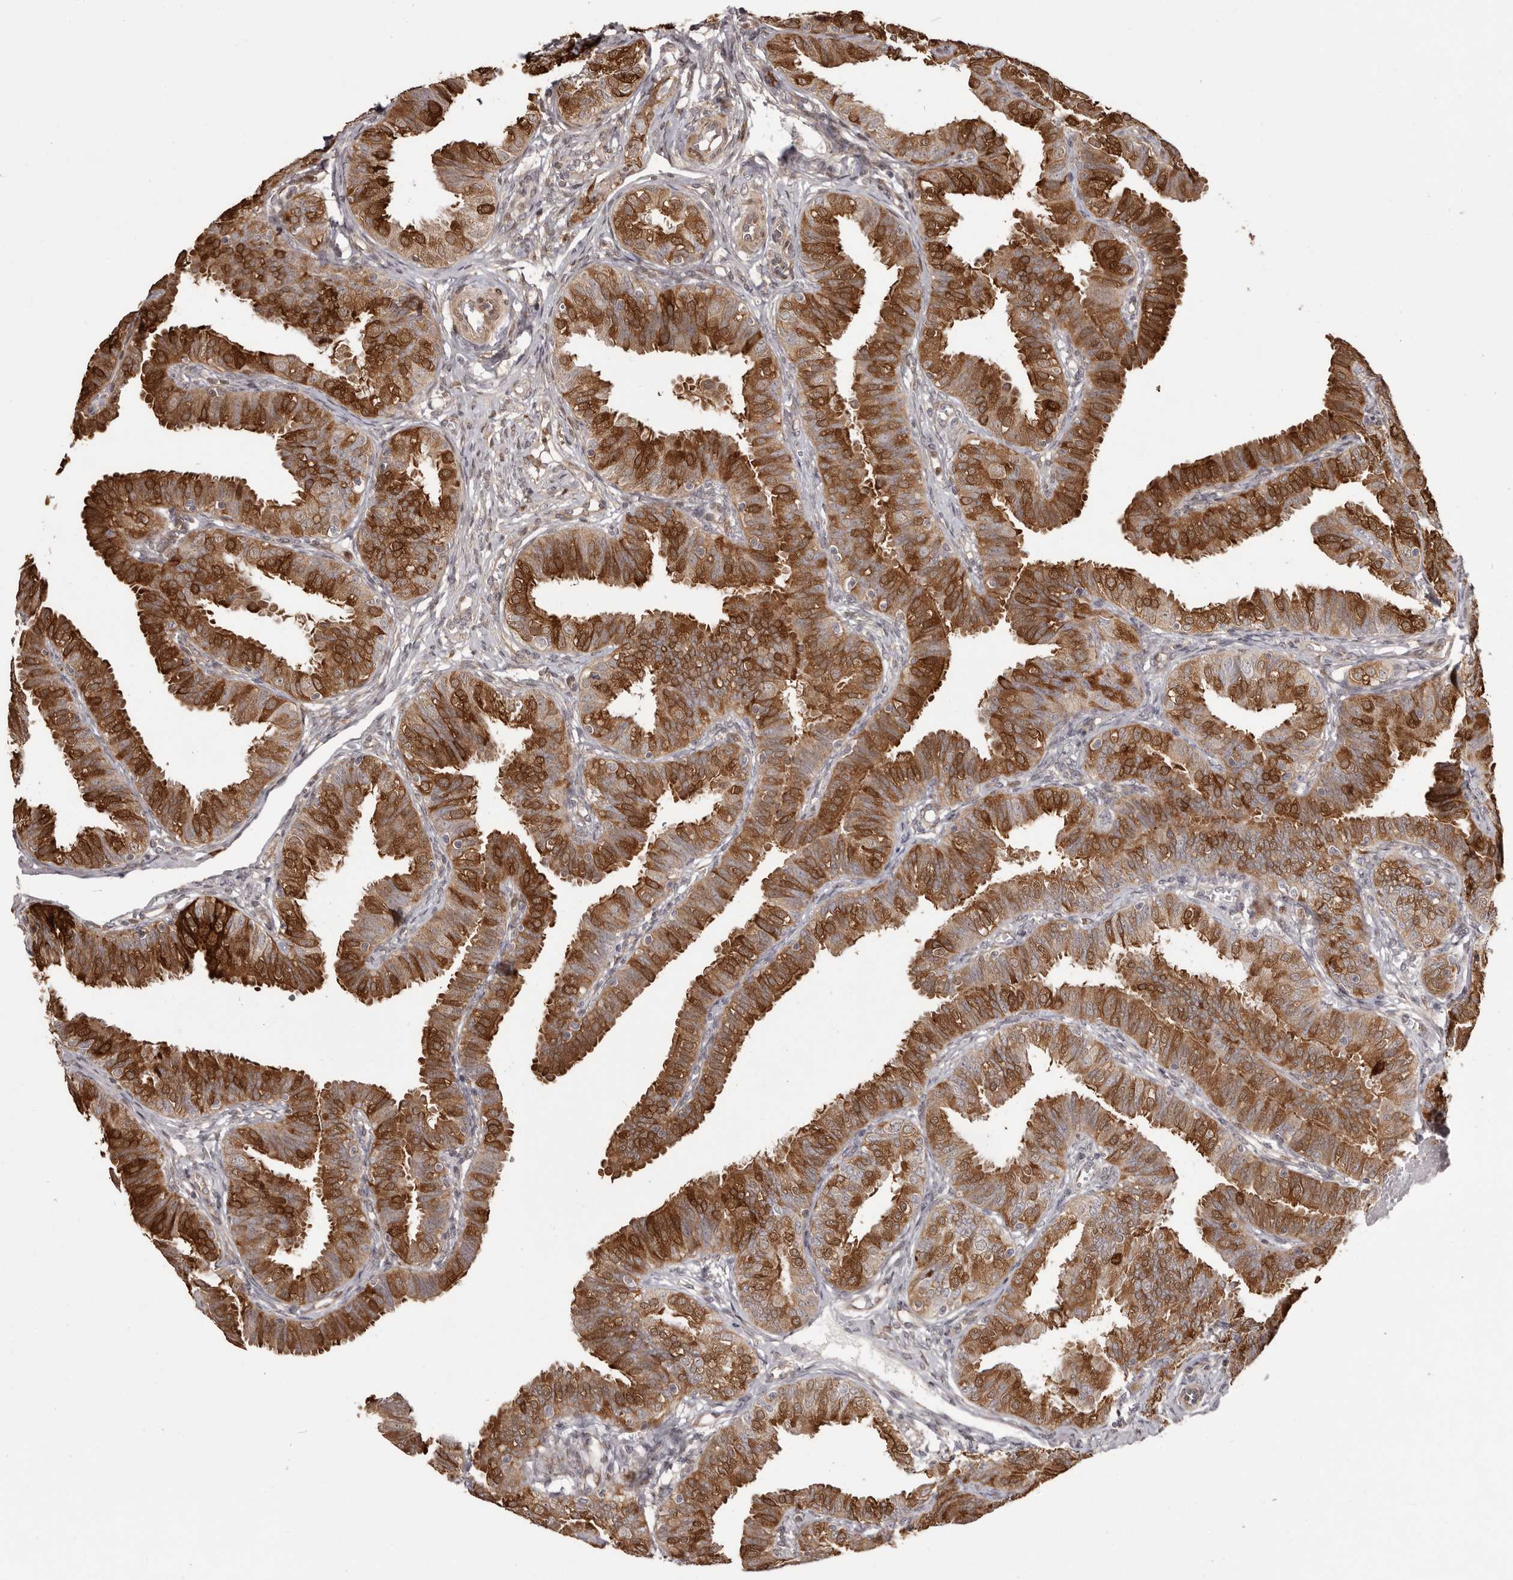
{"staining": {"intensity": "strong", "quantity": ">75%", "location": "cytoplasmic/membranous"}, "tissue": "fallopian tube", "cell_type": "Glandular cells", "image_type": "normal", "snomed": [{"axis": "morphology", "description": "Normal tissue, NOS"}, {"axis": "topography", "description": "Fallopian tube"}], "caption": "Fallopian tube was stained to show a protein in brown. There is high levels of strong cytoplasmic/membranous positivity in approximately >75% of glandular cells.", "gene": "GFOD1", "patient": {"sex": "female", "age": 35}}